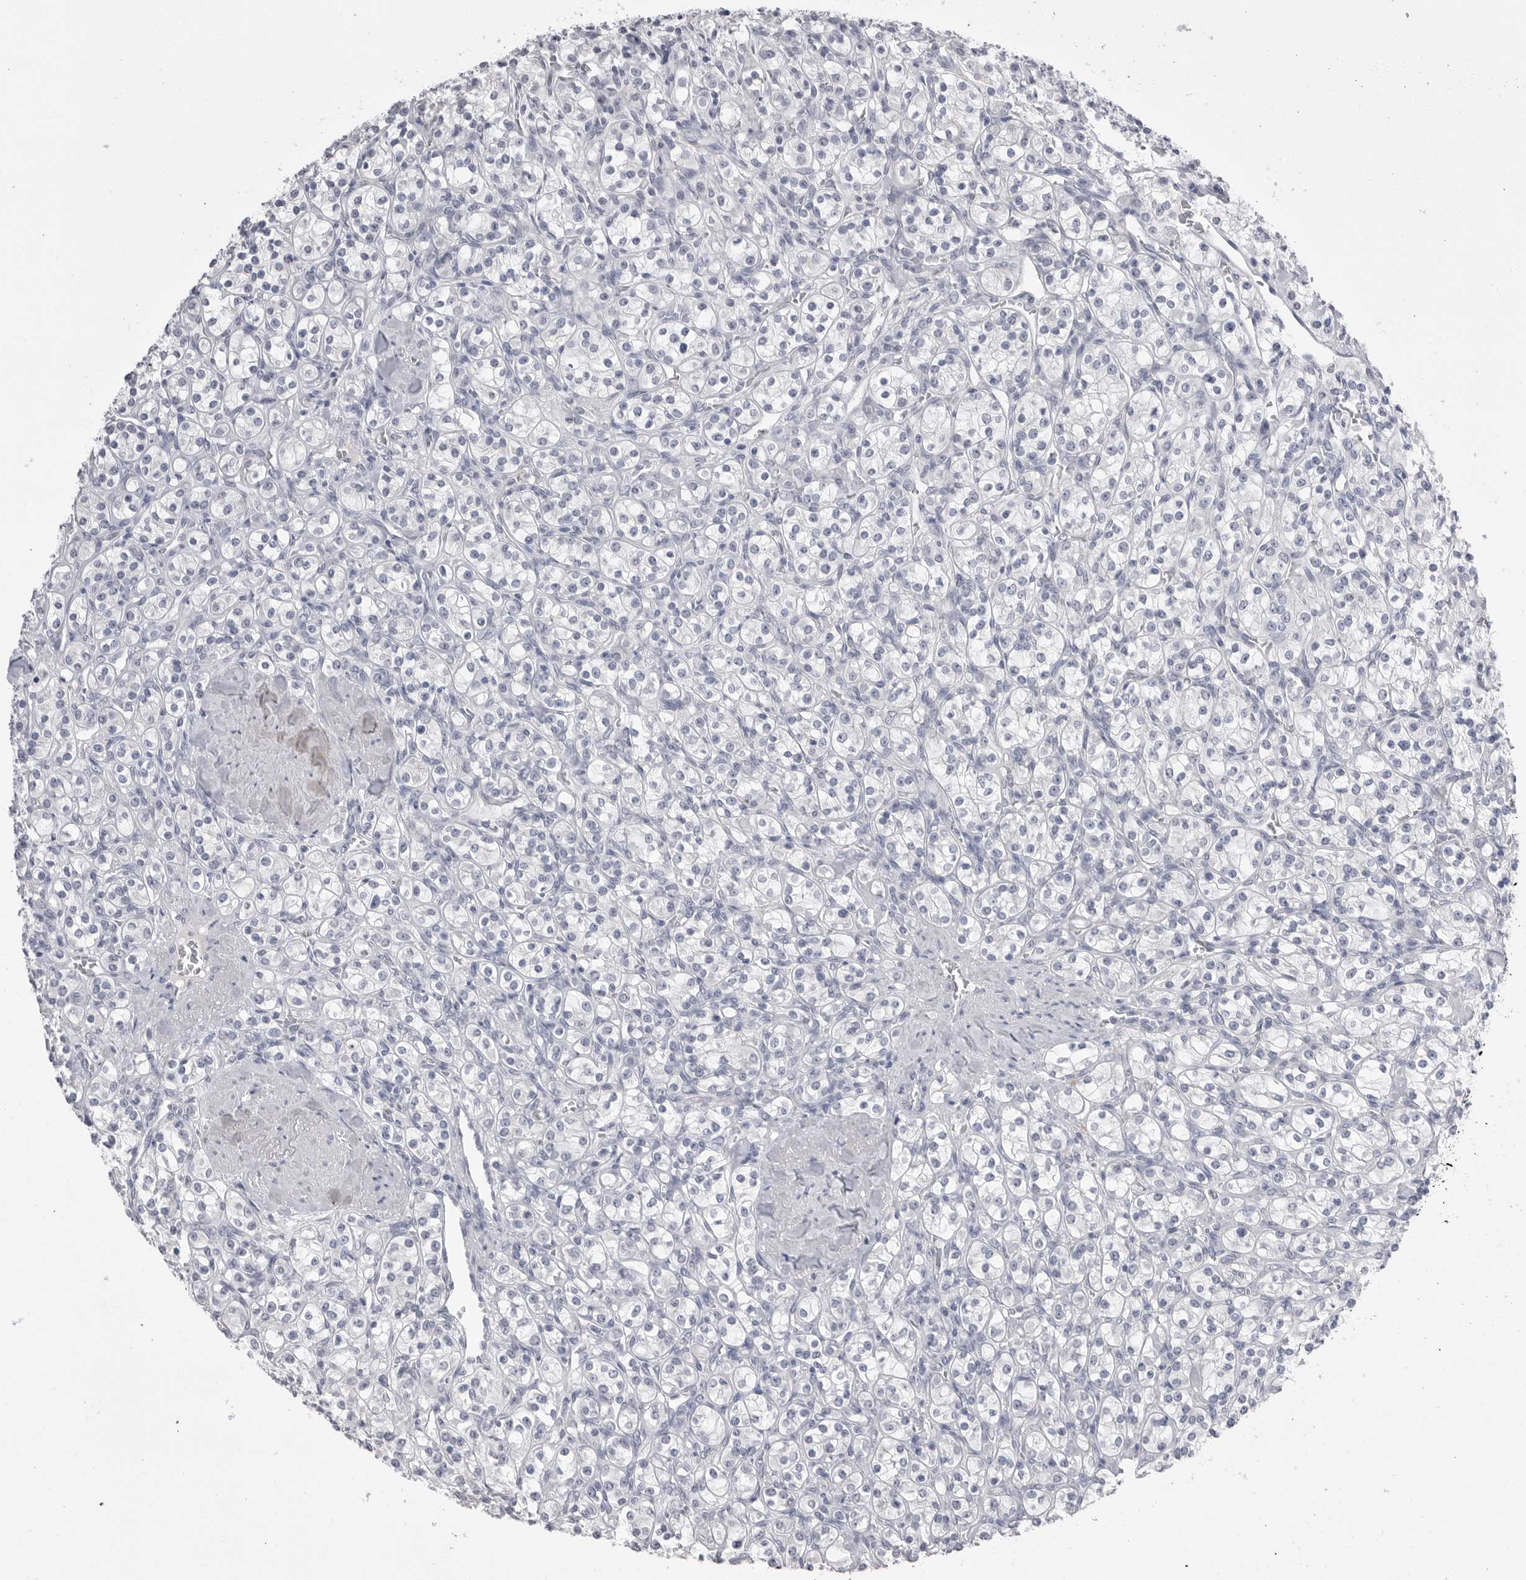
{"staining": {"intensity": "negative", "quantity": "none", "location": "none"}, "tissue": "renal cancer", "cell_type": "Tumor cells", "image_type": "cancer", "snomed": [{"axis": "morphology", "description": "Adenocarcinoma, NOS"}, {"axis": "topography", "description": "Kidney"}], "caption": "An immunohistochemistry image of adenocarcinoma (renal) is shown. There is no staining in tumor cells of adenocarcinoma (renal).", "gene": "CPB1", "patient": {"sex": "male", "age": 77}}